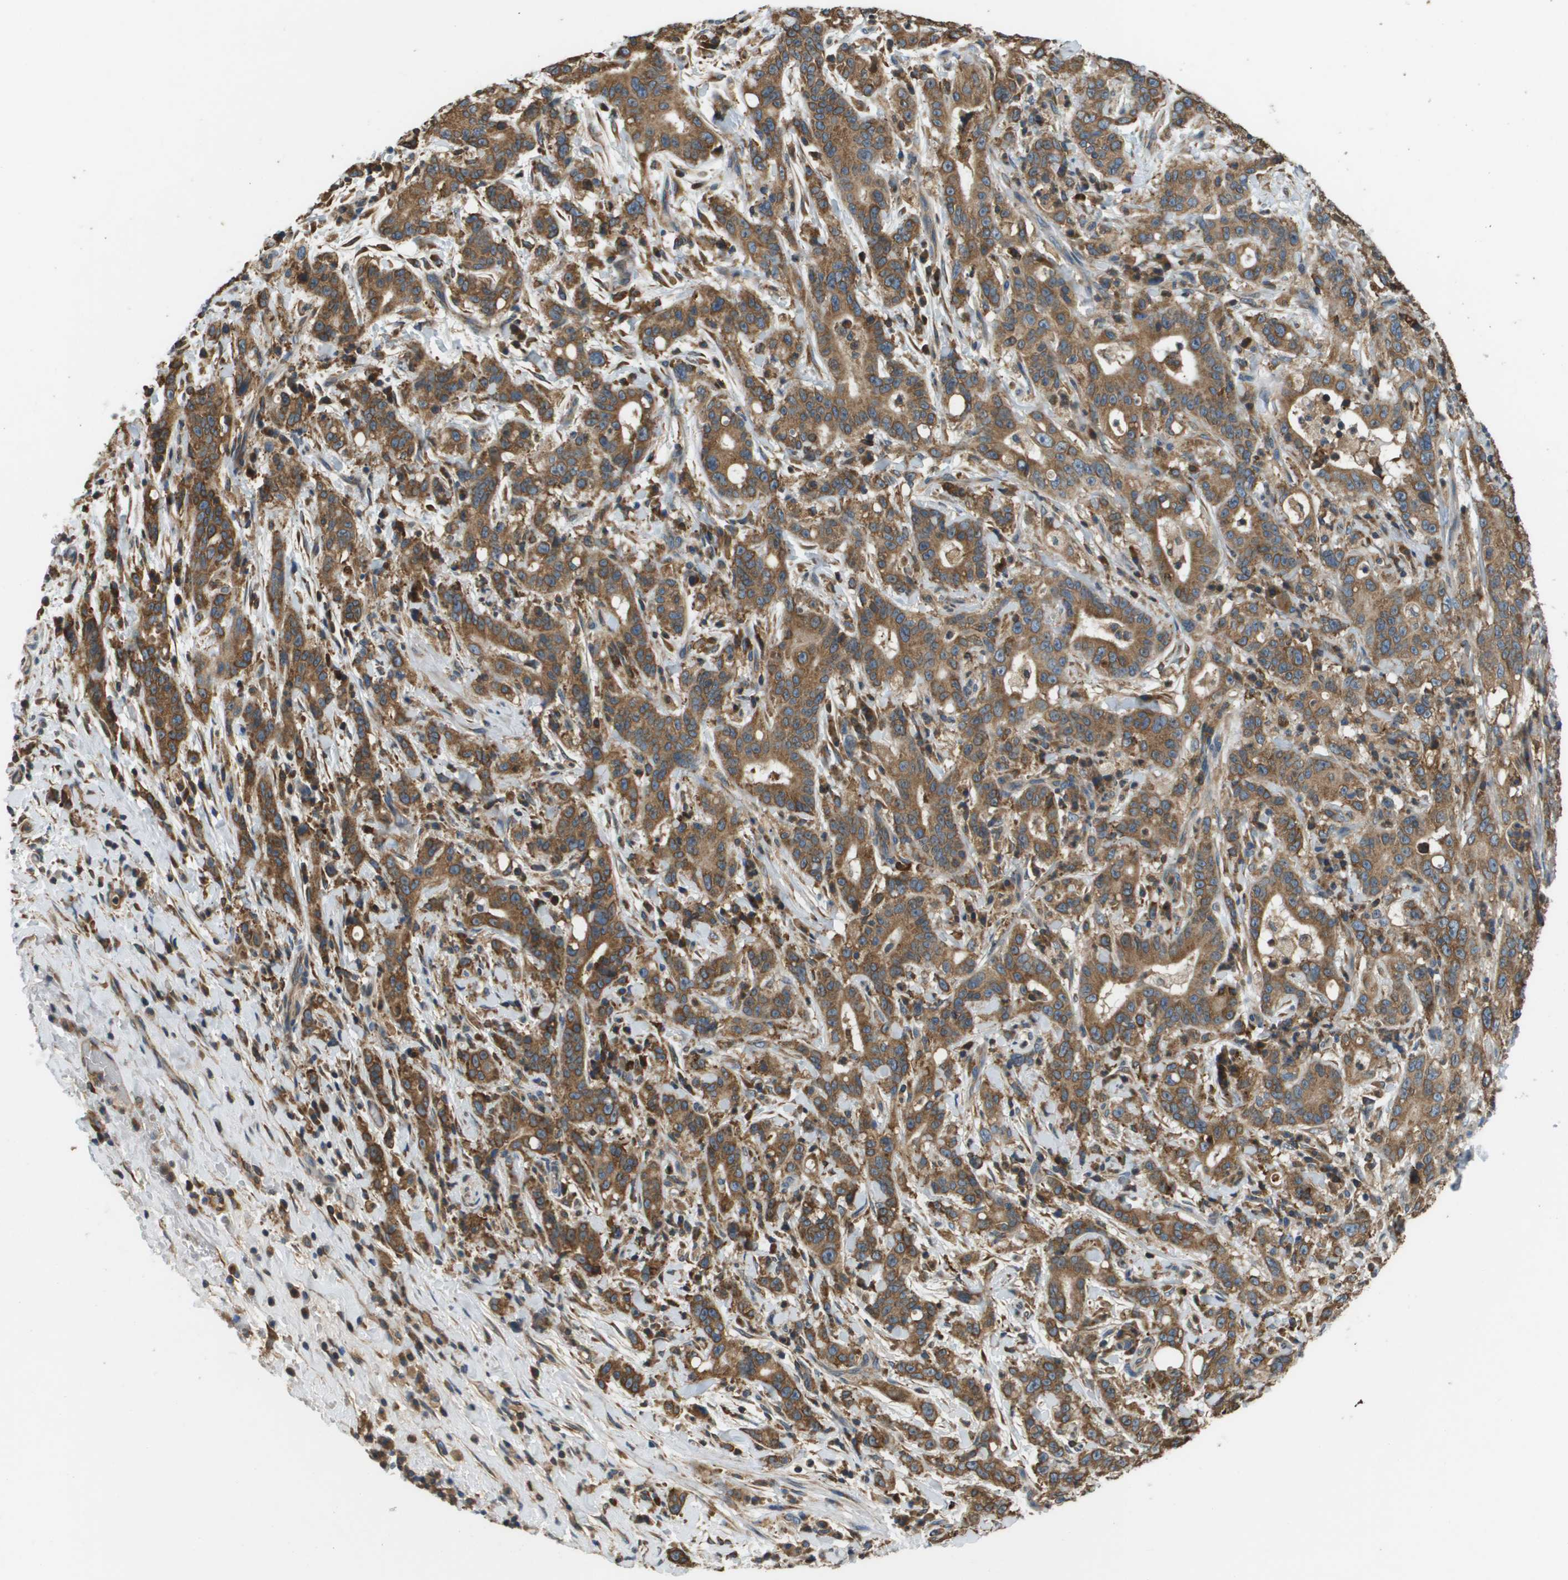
{"staining": {"intensity": "moderate", "quantity": ">75%", "location": "cytoplasmic/membranous"}, "tissue": "liver cancer", "cell_type": "Tumor cells", "image_type": "cancer", "snomed": [{"axis": "morphology", "description": "Cholangiocarcinoma"}, {"axis": "topography", "description": "Liver"}], "caption": "Protein staining of cholangiocarcinoma (liver) tissue displays moderate cytoplasmic/membranous staining in approximately >75% of tumor cells. (DAB = brown stain, brightfield microscopy at high magnification).", "gene": "SAMSN1", "patient": {"sex": "female", "age": 38}}